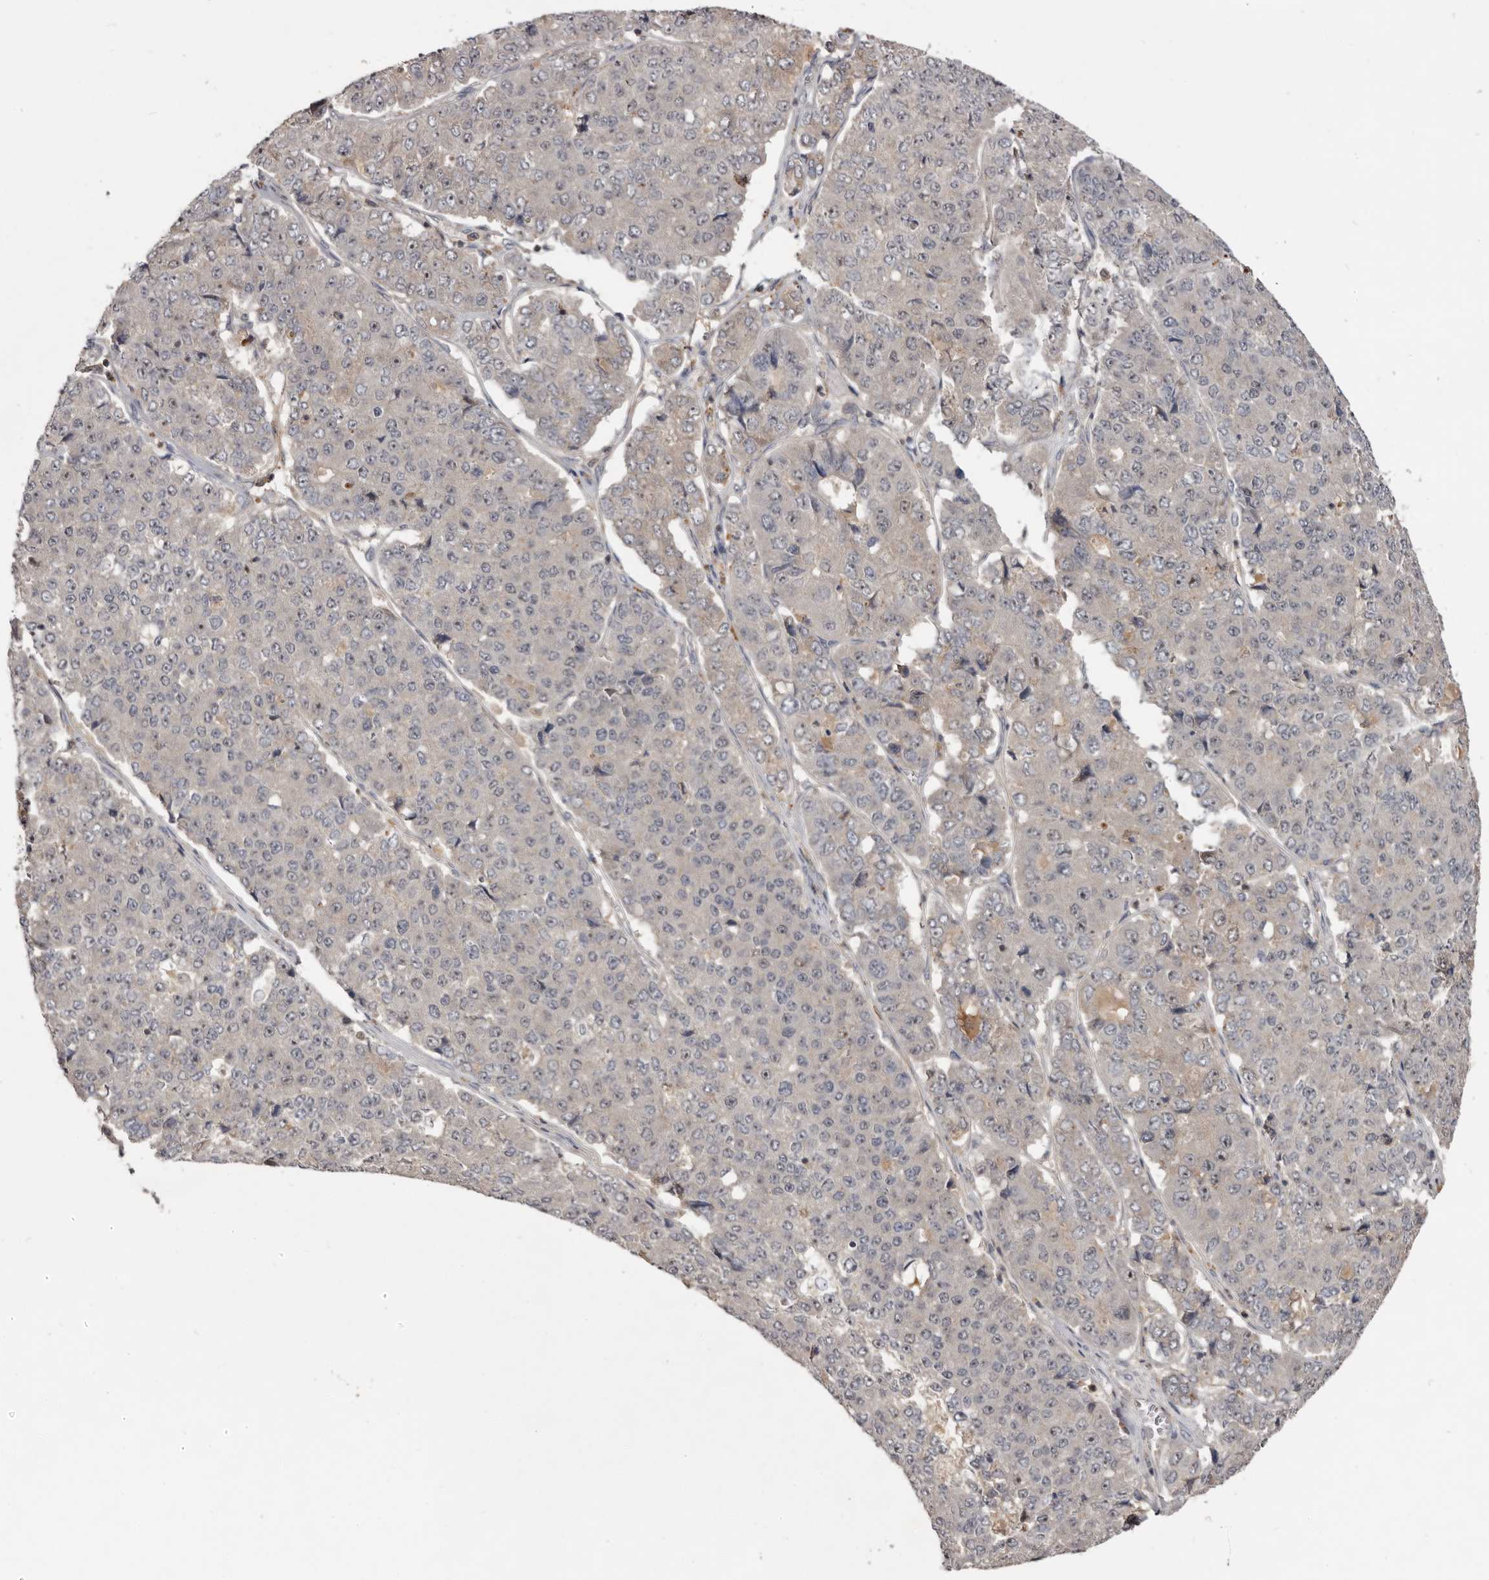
{"staining": {"intensity": "negative", "quantity": "none", "location": "none"}, "tissue": "pancreatic cancer", "cell_type": "Tumor cells", "image_type": "cancer", "snomed": [{"axis": "morphology", "description": "Adenocarcinoma, NOS"}, {"axis": "topography", "description": "Pancreas"}], "caption": "Tumor cells are negative for protein expression in human pancreatic cancer.", "gene": "TTC39A", "patient": {"sex": "male", "age": 50}}